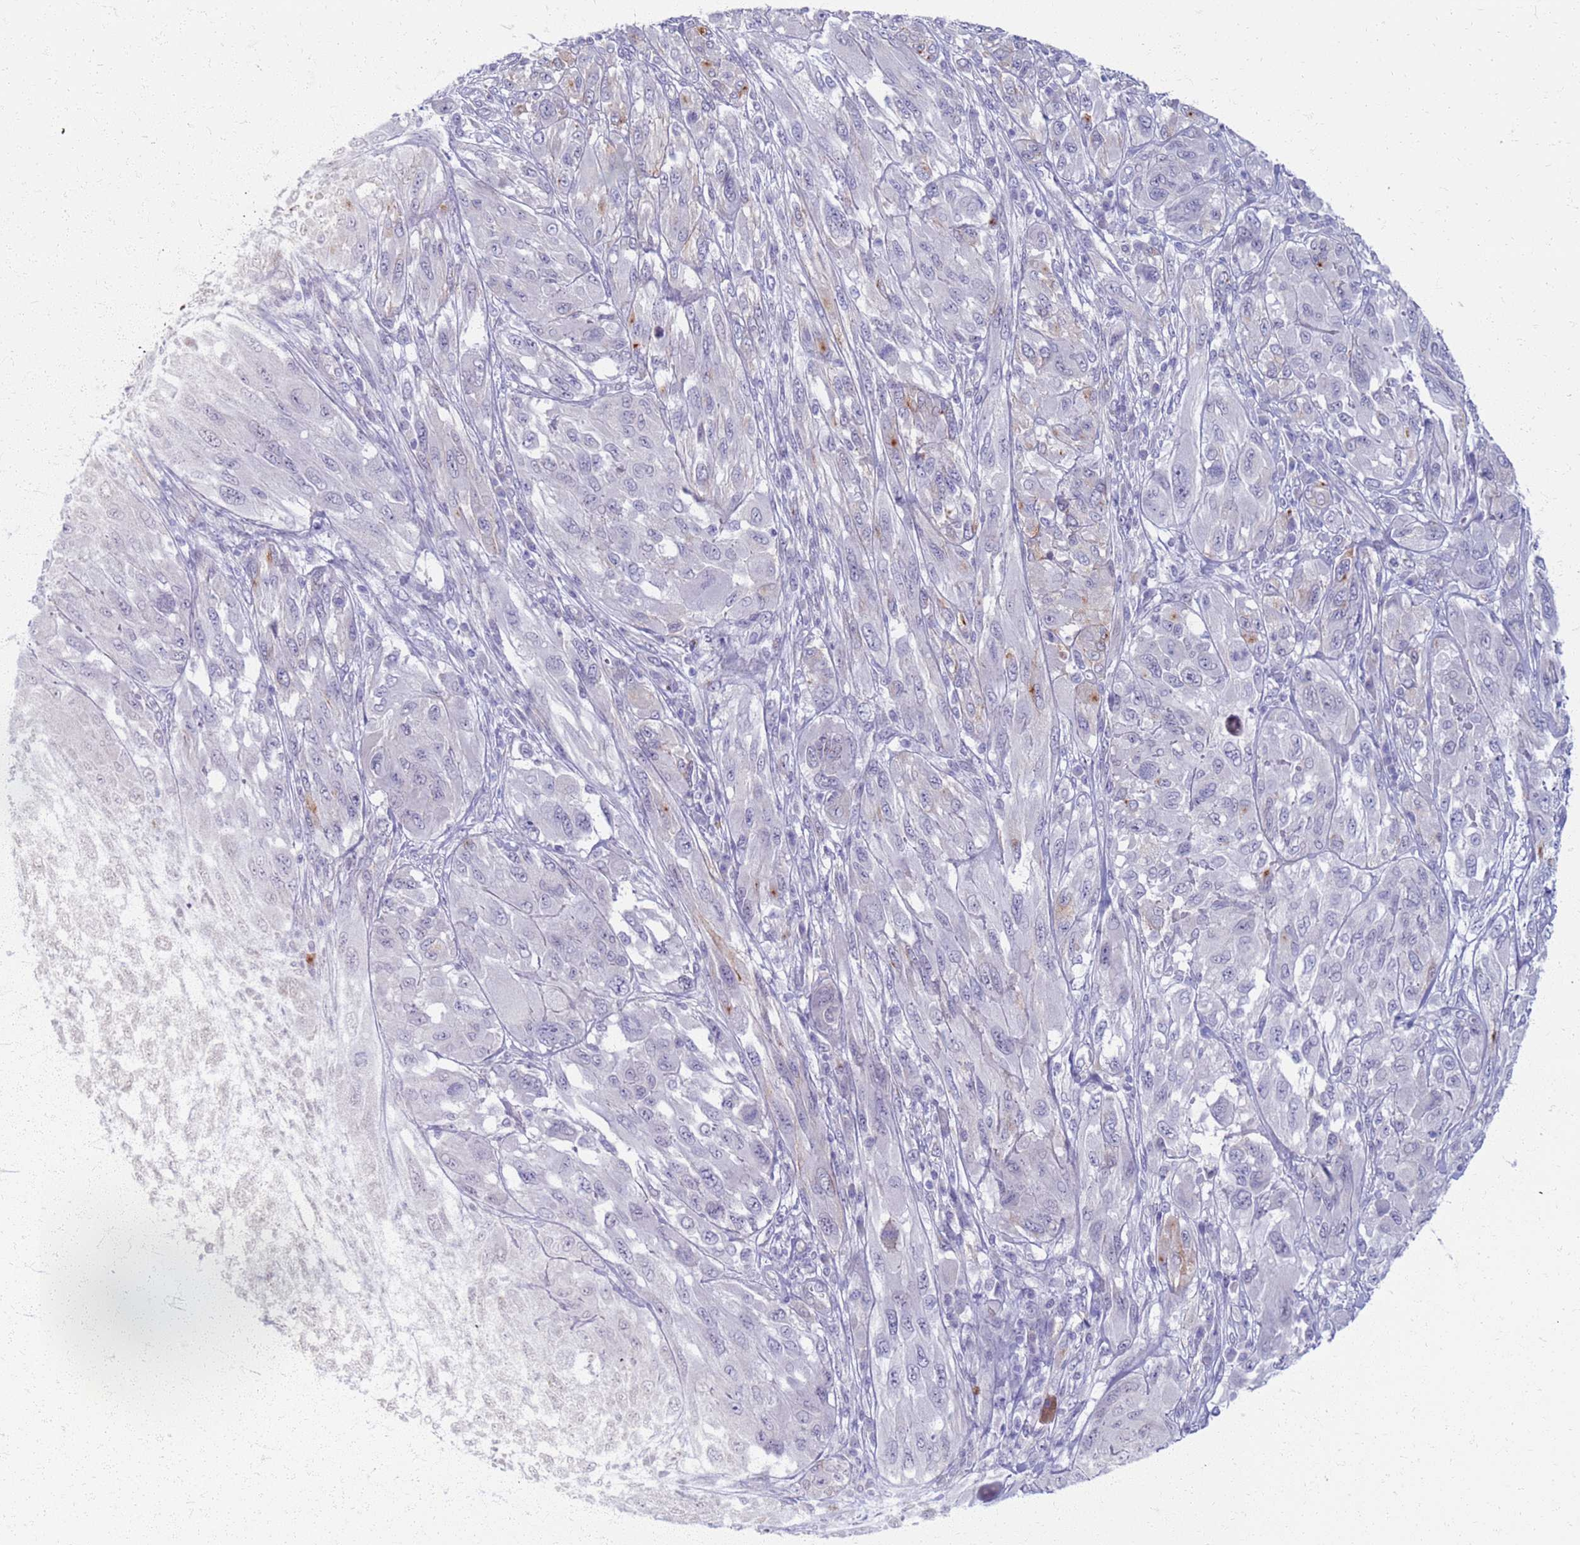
{"staining": {"intensity": "negative", "quantity": "none", "location": "none"}, "tissue": "melanoma", "cell_type": "Tumor cells", "image_type": "cancer", "snomed": [{"axis": "morphology", "description": "Malignant melanoma, NOS"}, {"axis": "topography", "description": "Skin"}], "caption": "The immunohistochemistry histopathology image has no significant staining in tumor cells of melanoma tissue.", "gene": "CLCA2", "patient": {"sex": "female", "age": 91}}